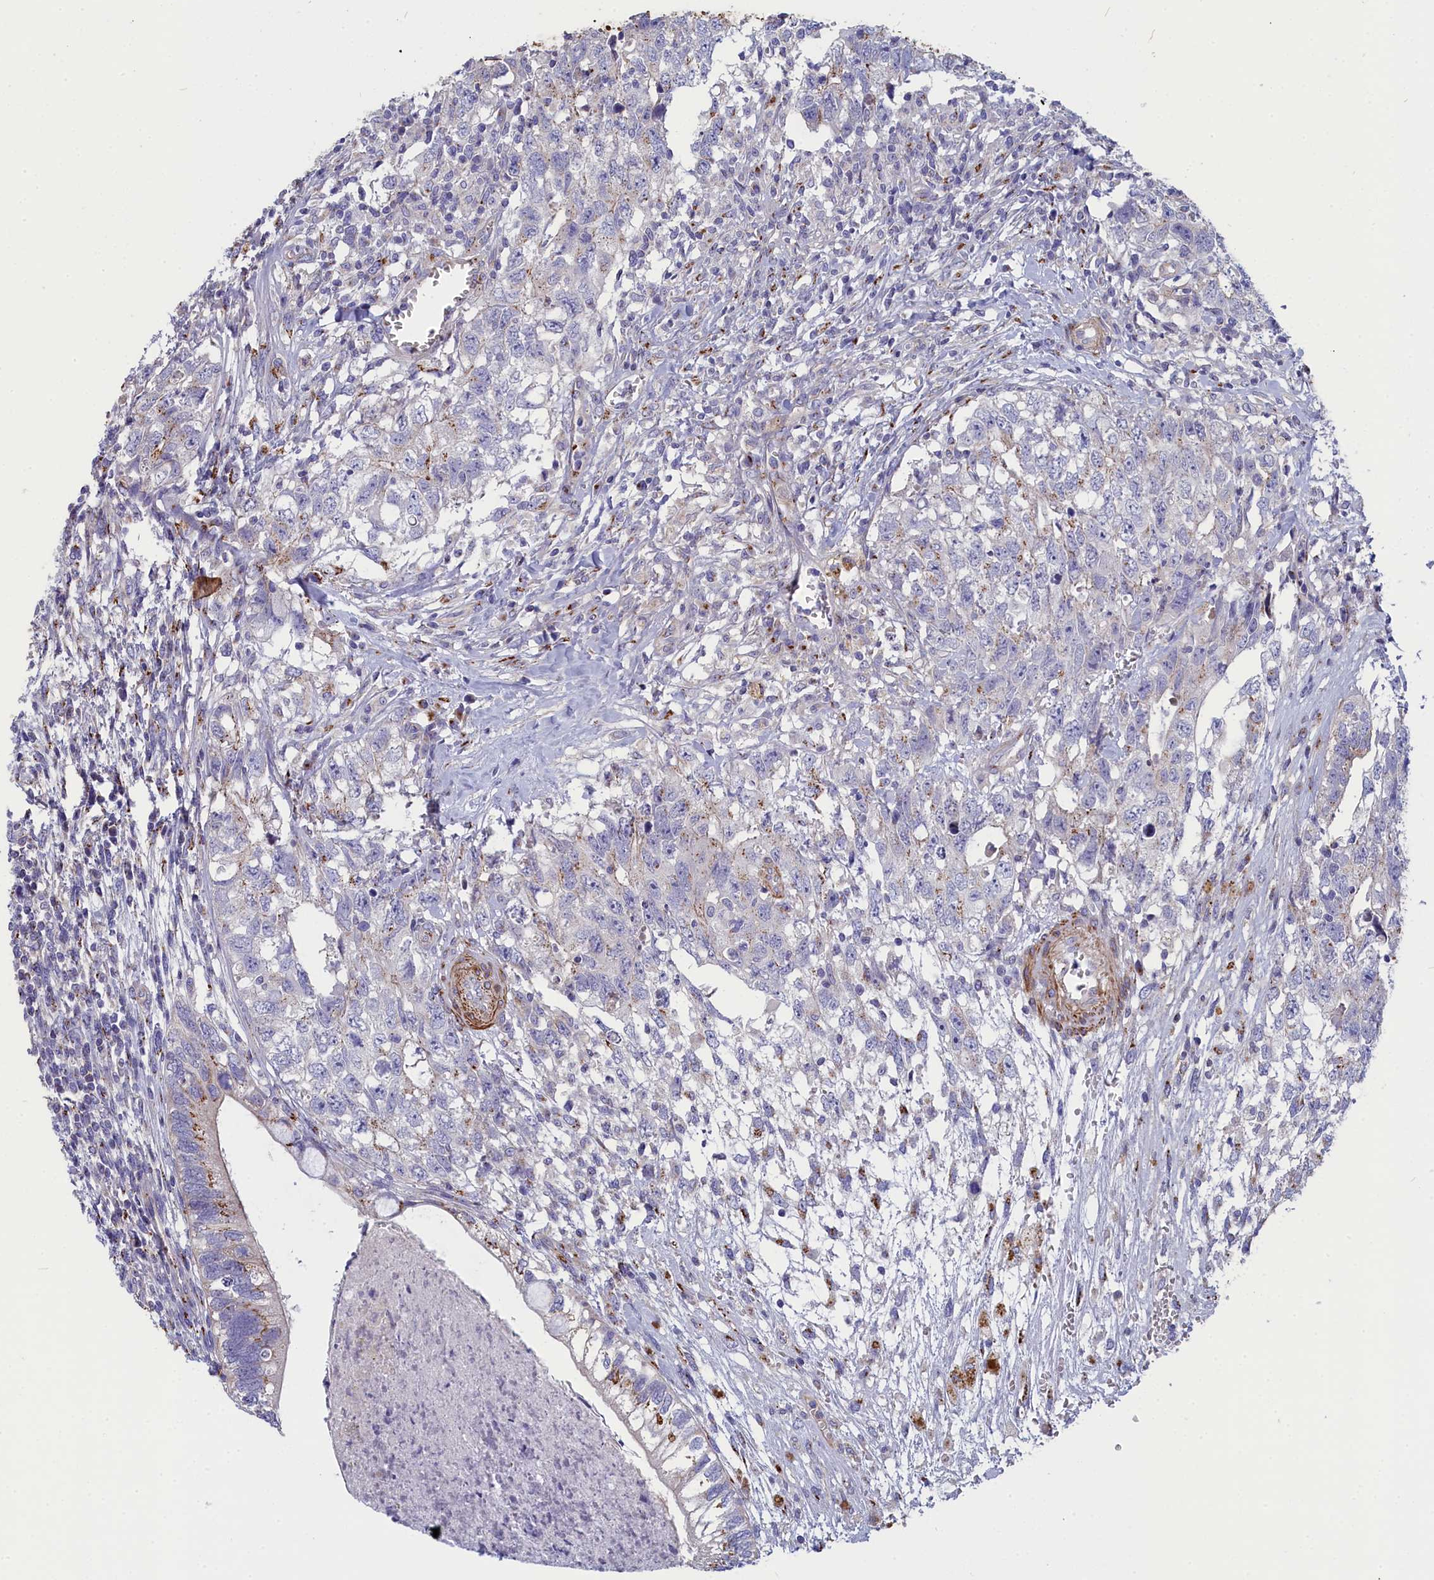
{"staining": {"intensity": "weak", "quantity": "<25%", "location": "cytoplasmic/membranous"}, "tissue": "testis cancer", "cell_type": "Tumor cells", "image_type": "cancer", "snomed": [{"axis": "morphology", "description": "Seminoma, NOS"}, {"axis": "morphology", "description": "Carcinoma, Embryonal, NOS"}, {"axis": "topography", "description": "Testis"}], "caption": "Tumor cells are negative for protein expression in human testis cancer. (Brightfield microscopy of DAB (3,3'-diaminobenzidine) immunohistochemistry (IHC) at high magnification).", "gene": "TUBGCP4", "patient": {"sex": "male", "age": 29}}